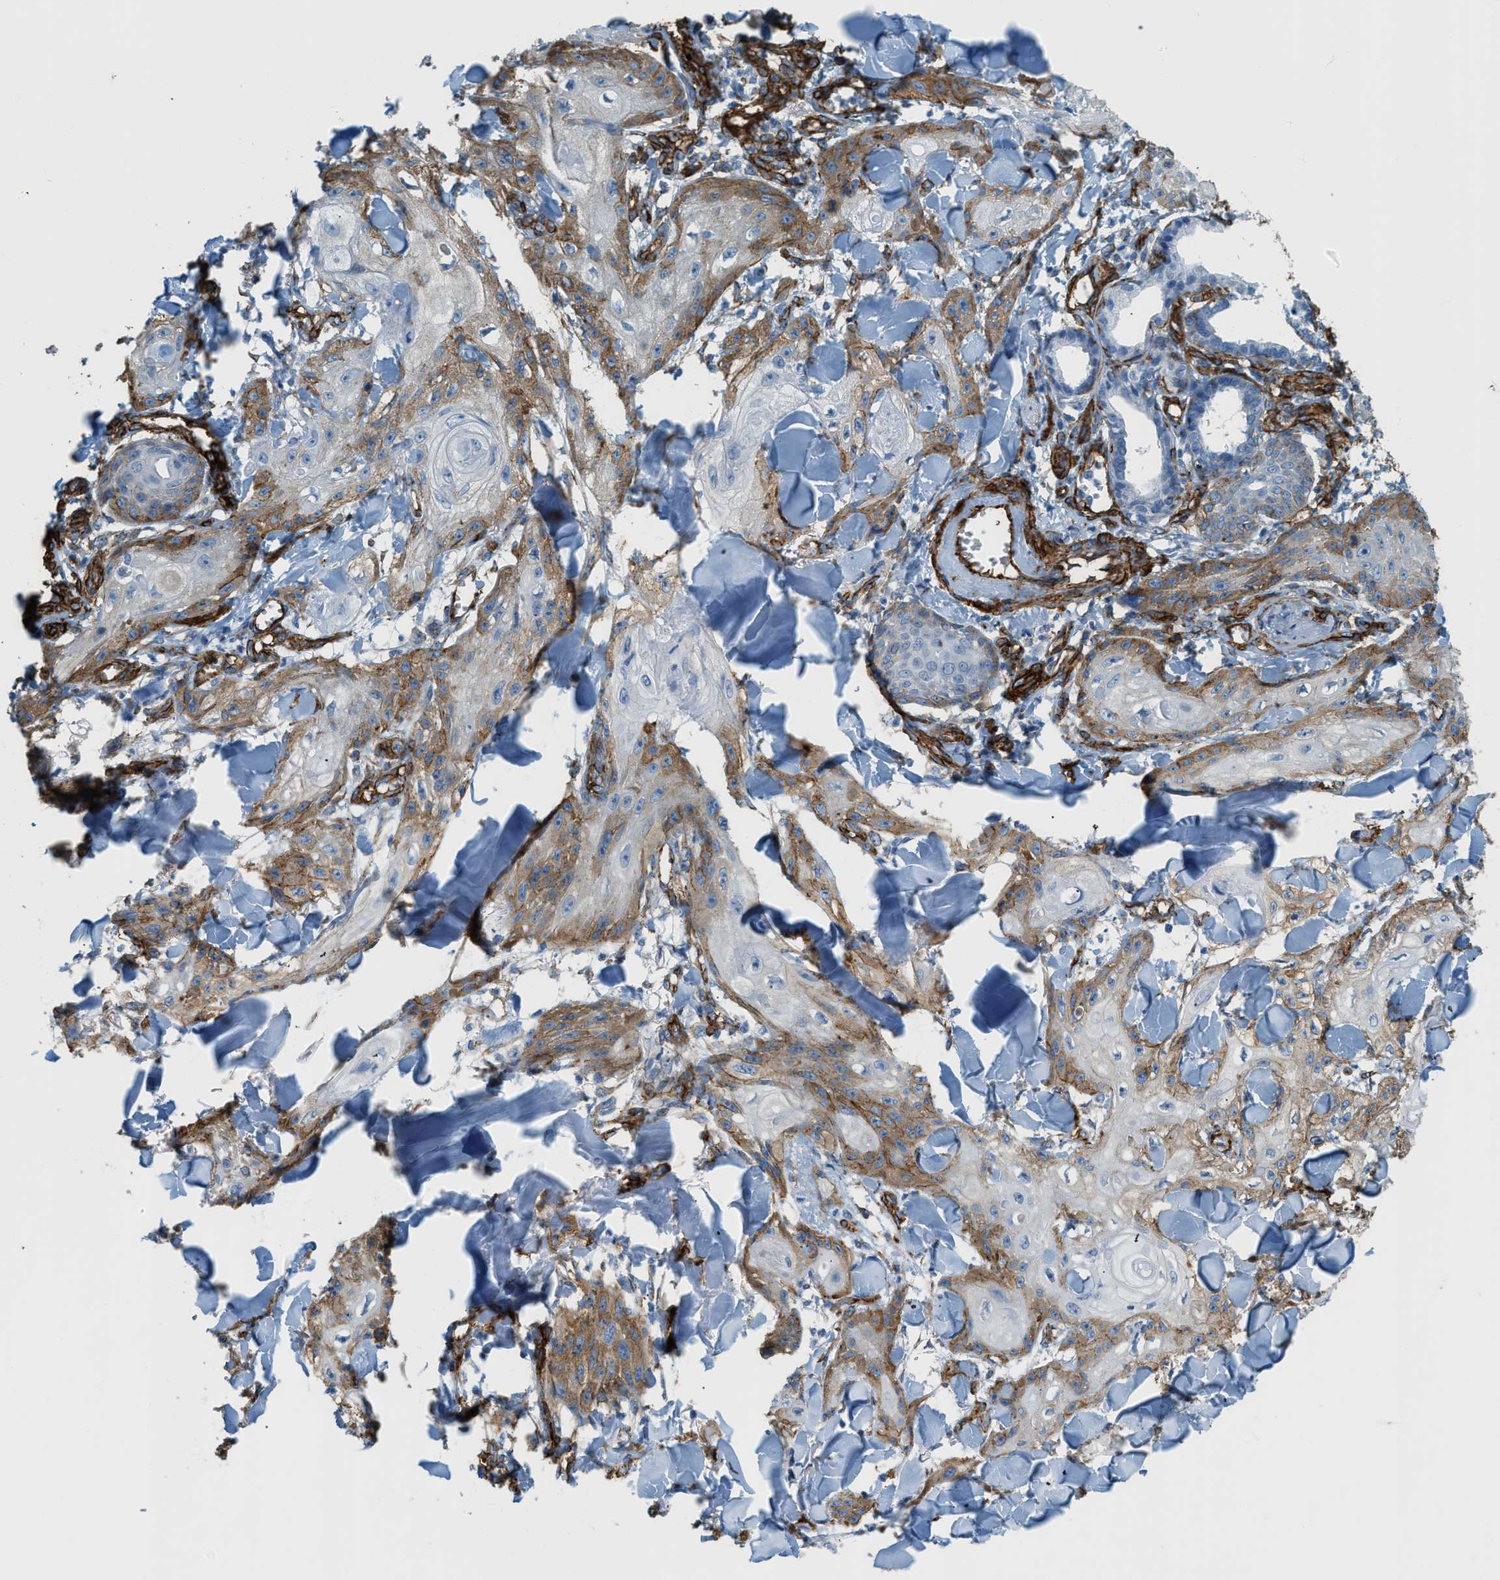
{"staining": {"intensity": "moderate", "quantity": "25%-75%", "location": "cytoplasmic/membranous"}, "tissue": "skin cancer", "cell_type": "Tumor cells", "image_type": "cancer", "snomed": [{"axis": "morphology", "description": "Squamous cell carcinoma, NOS"}, {"axis": "topography", "description": "Skin"}], "caption": "Moderate cytoplasmic/membranous expression for a protein is seen in about 25%-75% of tumor cells of skin cancer using immunohistochemistry.", "gene": "TMEM43", "patient": {"sex": "male", "age": 74}}